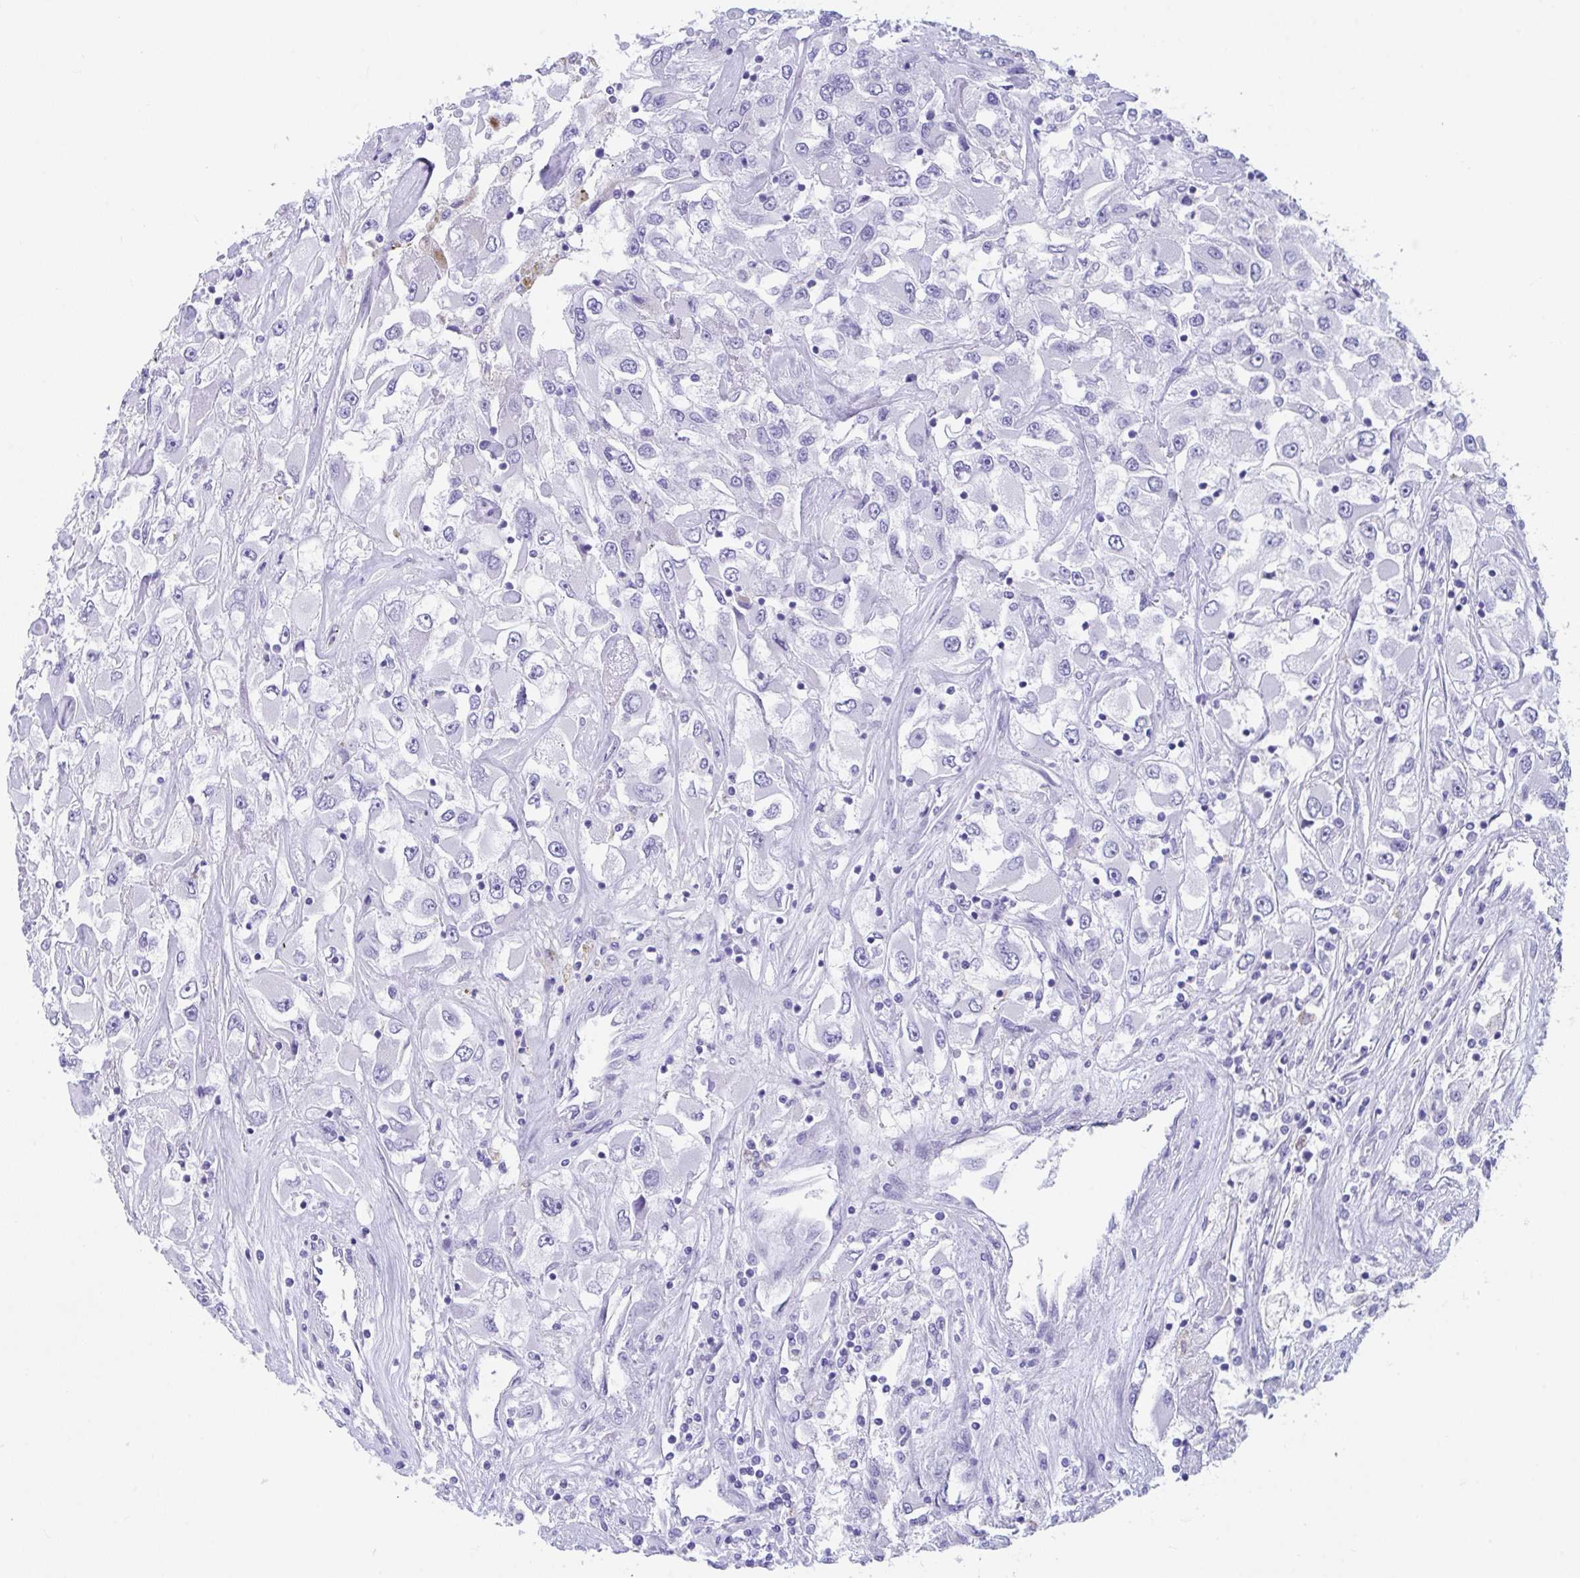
{"staining": {"intensity": "negative", "quantity": "none", "location": "none"}, "tissue": "renal cancer", "cell_type": "Tumor cells", "image_type": "cancer", "snomed": [{"axis": "morphology", "description": "Adenocarcinoma, NOS"}, {"axis": "topography", "description": "Kidney"}], "caption": "The image exhibits no significant expression in tumor cells of renal cancer (adenocarcinoma).", "gene": "TTC30B", "patient": {"sex": "female", "age": 52}}